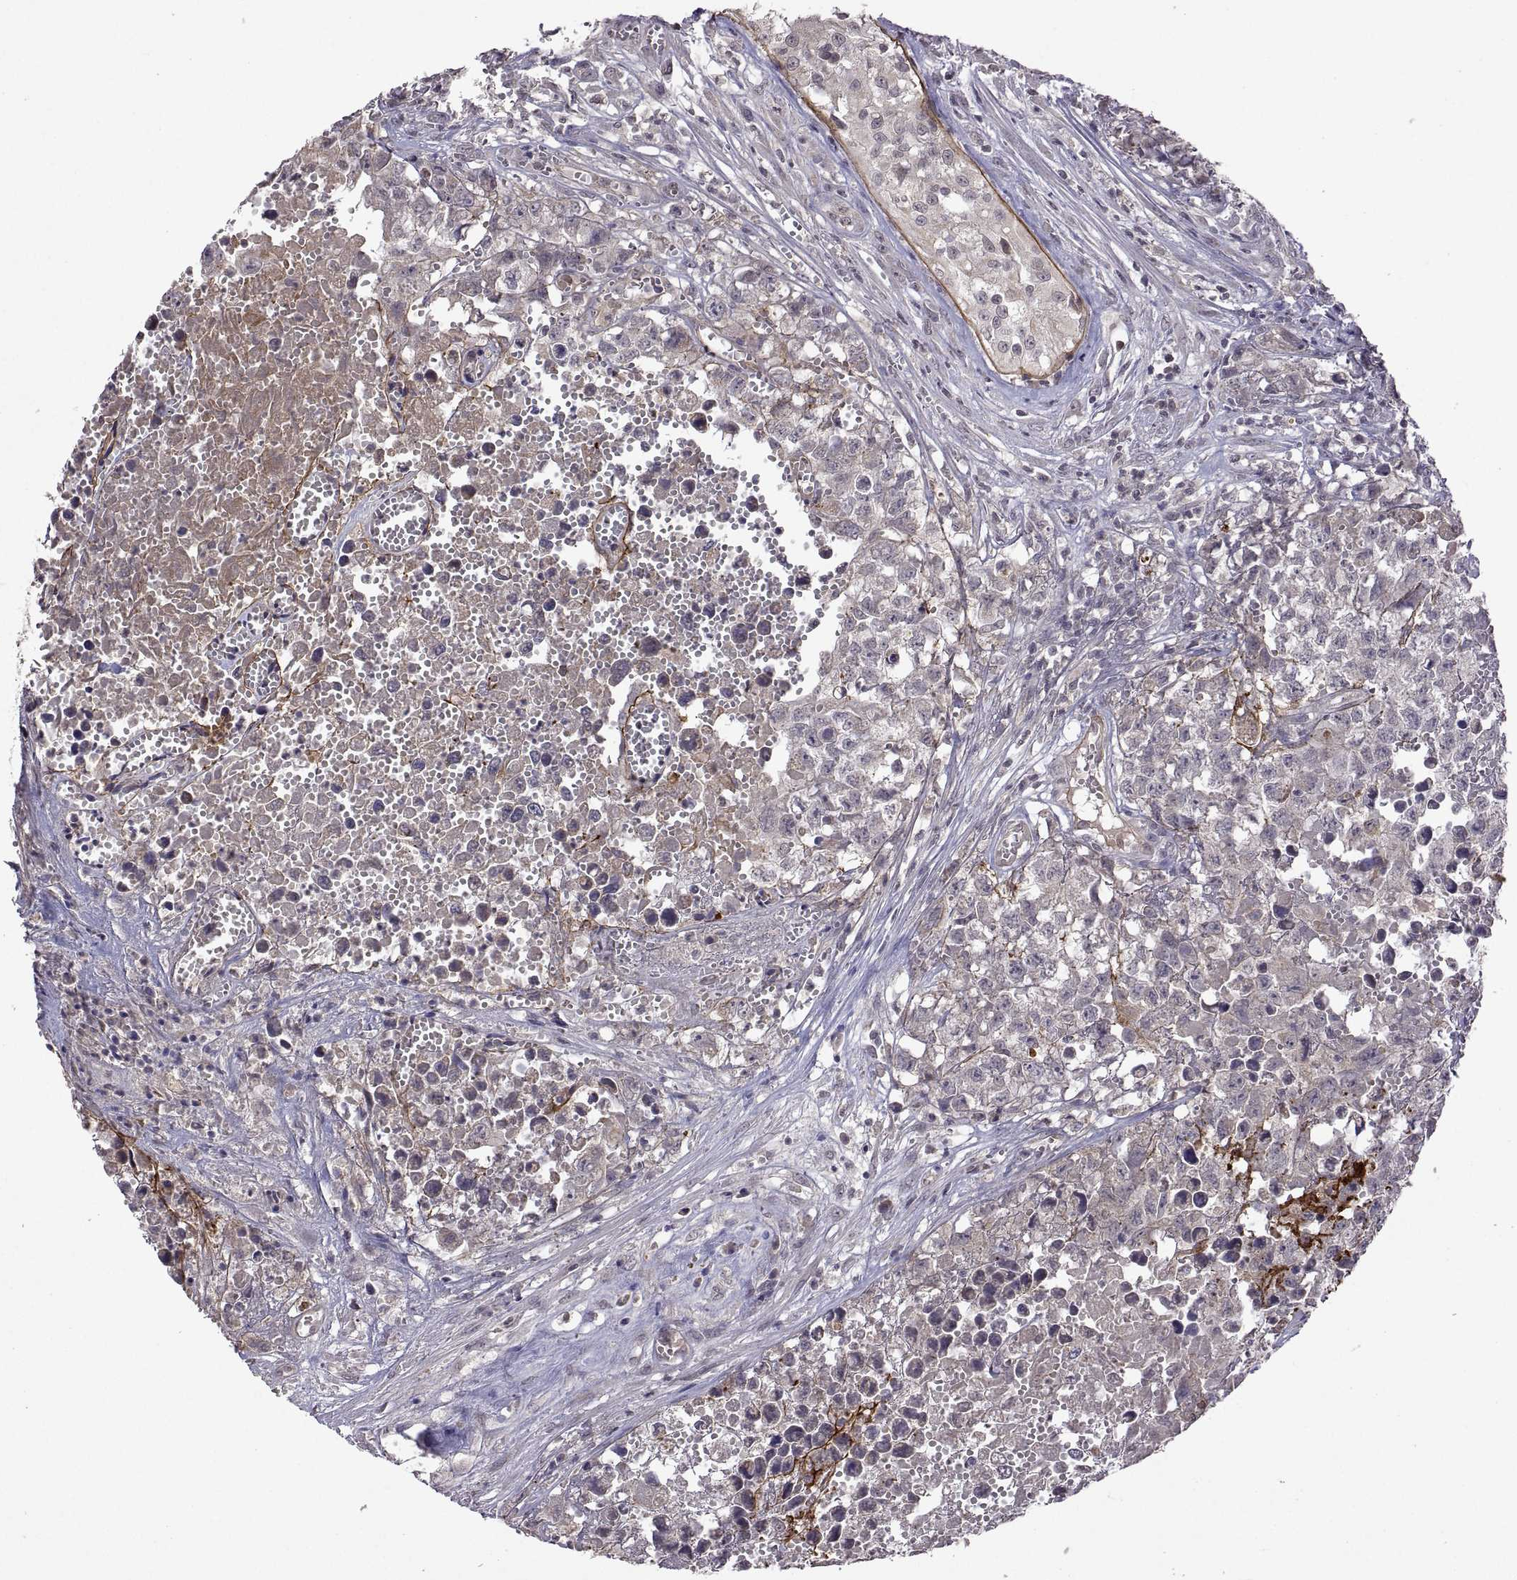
{"staining": {"intensity": "negative", "quantity": "none", "location": "none"}, "tissue": "testis cancer", "cell_type": "Tumor cells", "image_type": "cancer", "snomed": [{"axis": "morphology", "description": "Seminoma, NOS"}, {"axis": "morphology", "description": "Carcinoma, Embryonal, NOS"}, {"axis": "topography", "description": "Testis"}], "caption": "Immunohistochemistry (IHC) of testis seminoma displays no staining in tumor cells.", "gene": "LAMA1", "patient": {"sex": "male", "age": 22}}